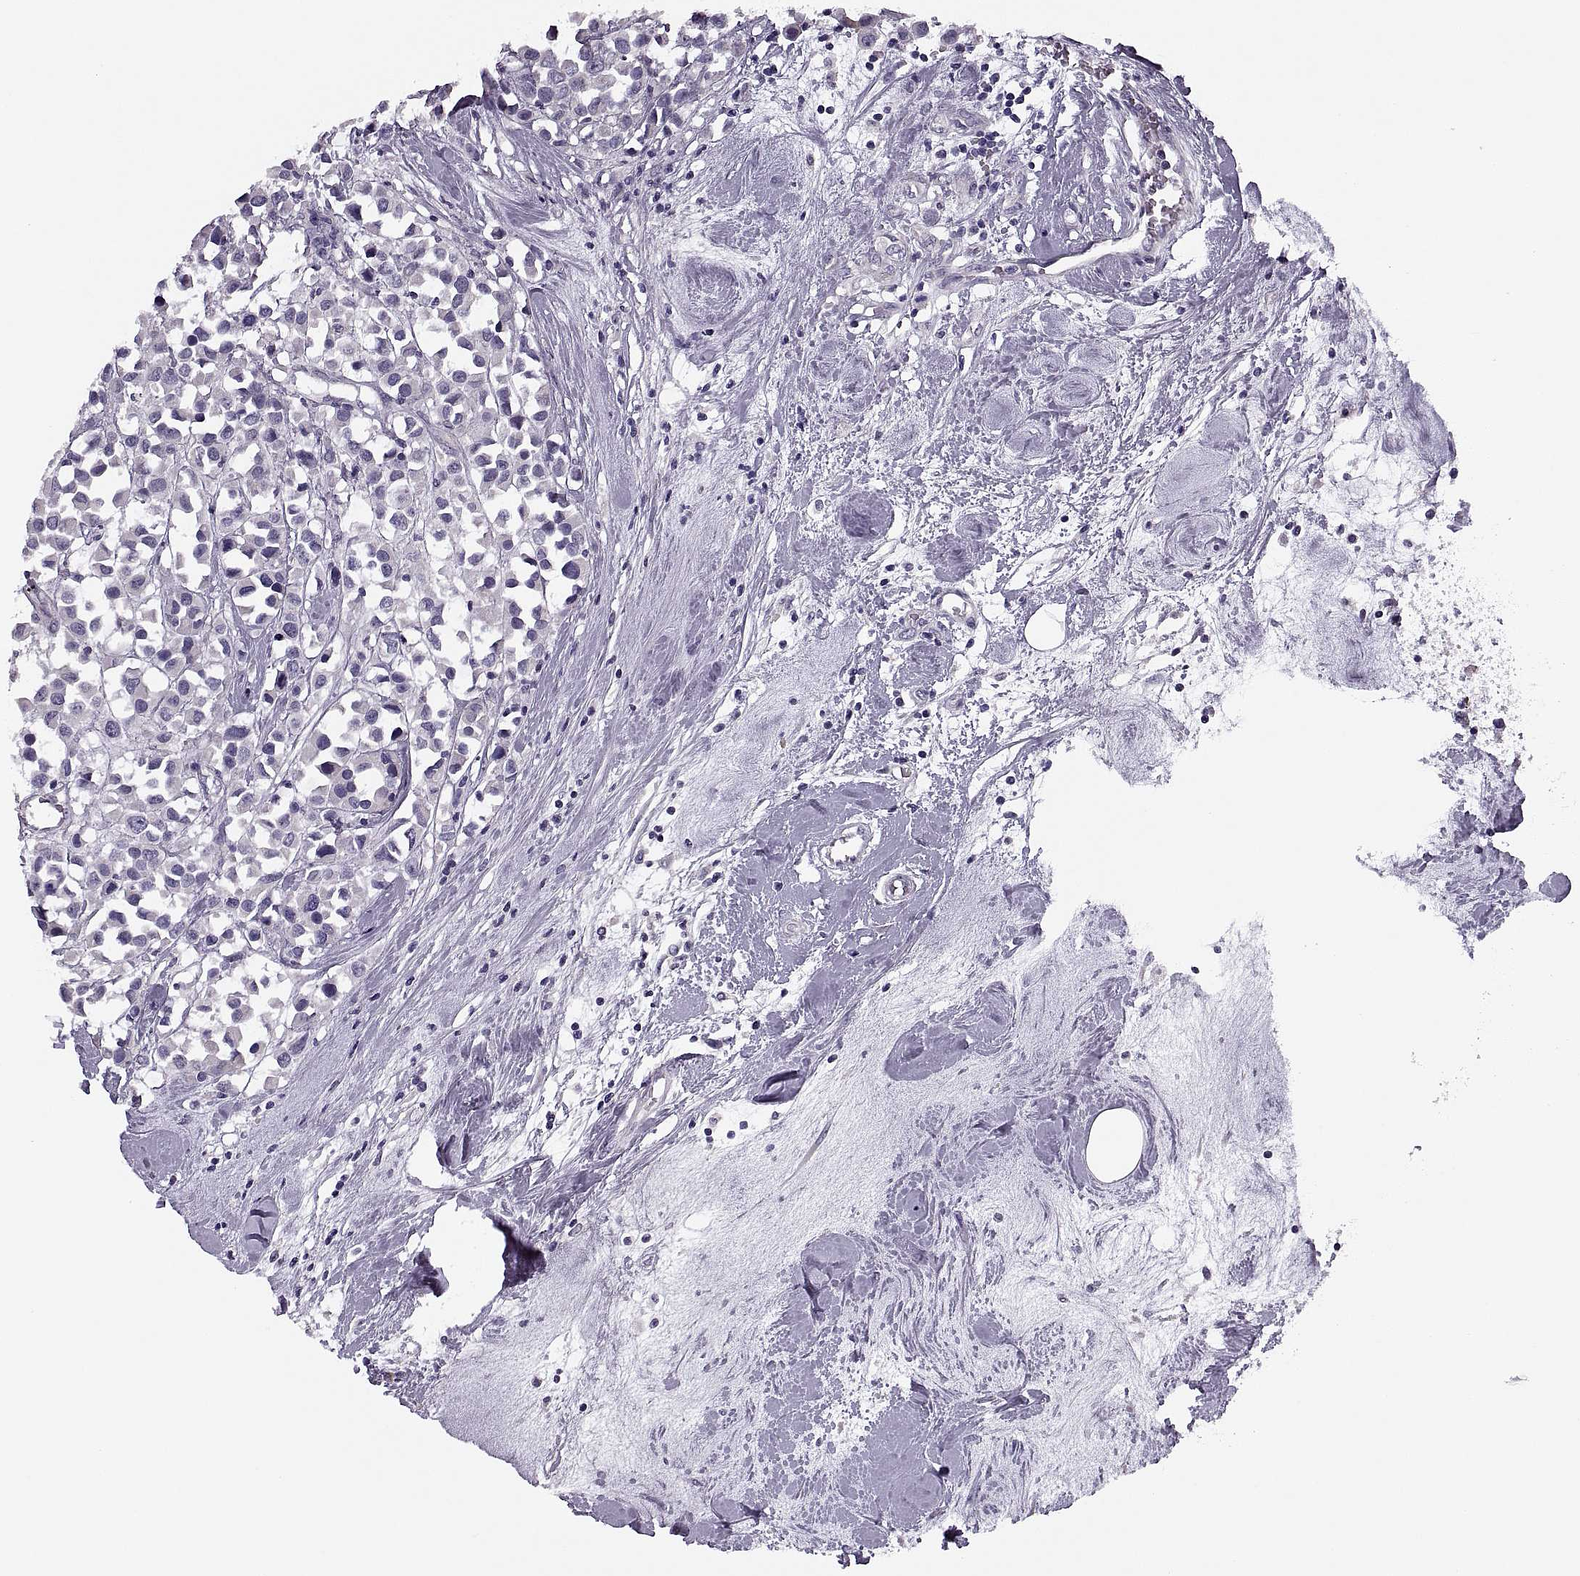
{"staining": {"intensity": "negative", "quantity": "none", "location": "none"}, "tissue": "breast cancer", "cell_type": "Tumor cells", "image_type": "cancer", "snomed": [{"axis": "morphology", "description": "Duct carcinoma"}, {"axis": "topography", "description": "Breast"}], "caption": "High power microscopy micrograph of an IHC micrograph of breast cancer, revealing no significant expression in tumor cells.", "gene": "PRSS54", "patient": {"sex": "female", "age": 61}}